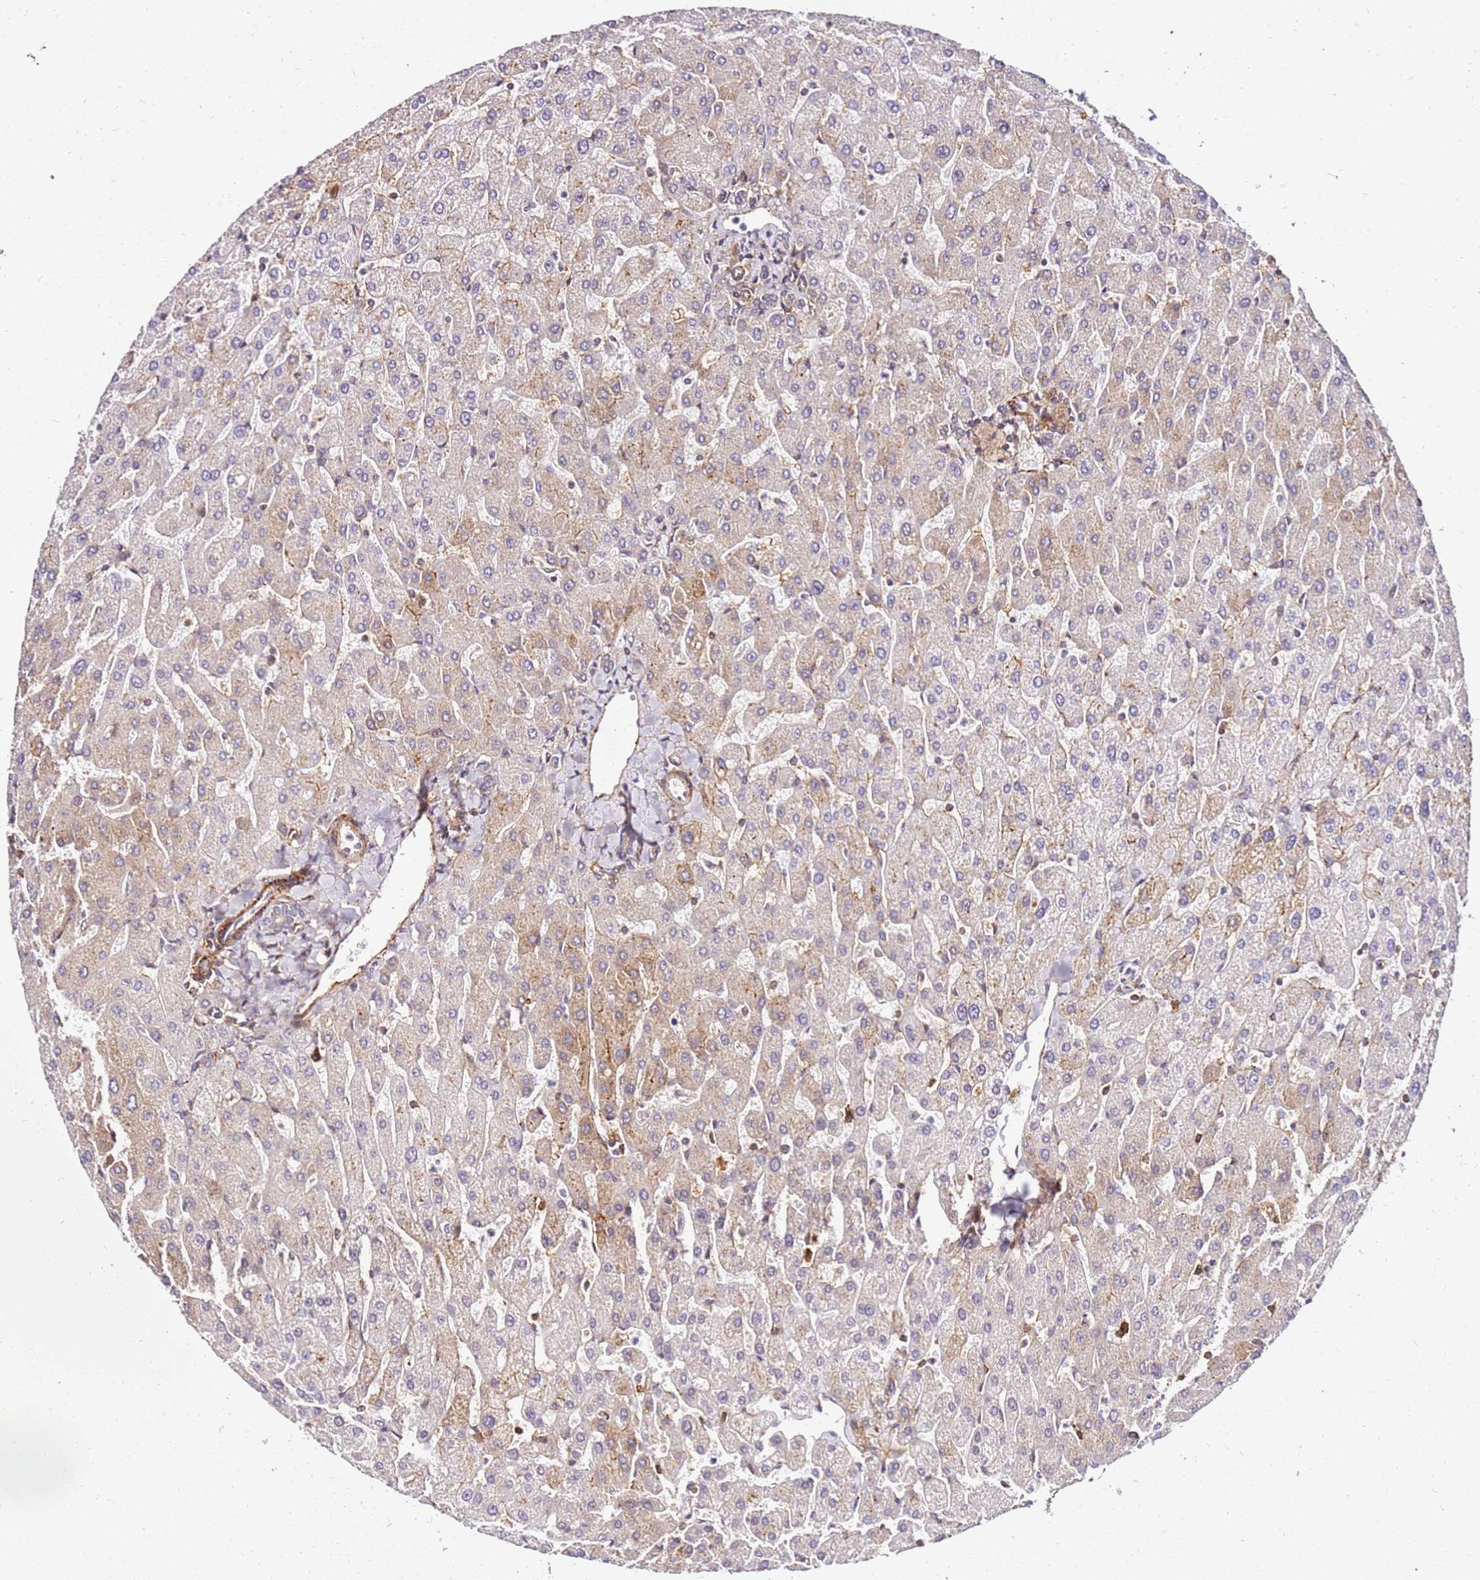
{"staining": {"intensity": "weak", "quantity": ">75%", "location": "cytoplasmic/membranous"}, "tissue": "liver", "cell_type": "Cholangiocytes", "image_type": "normal", "snomed": [{"axis": "morphology", "description": "Normal tissue, NOS"}, {"axis": "topography", "description": "Liver"}], "caption": "High-magnification brightfield microscopy of benign liver stained with DAB (brown) and counterstained with hematoxylin (blue). cholangiocytes exhibit weak cytoplasmic/membranous staining is identified in approximately>75% of cells. (IHC, brightfield microscopy, high magnification).", "gene": "PIH1D1", "patient": {"sex": "male", "age": 55}}